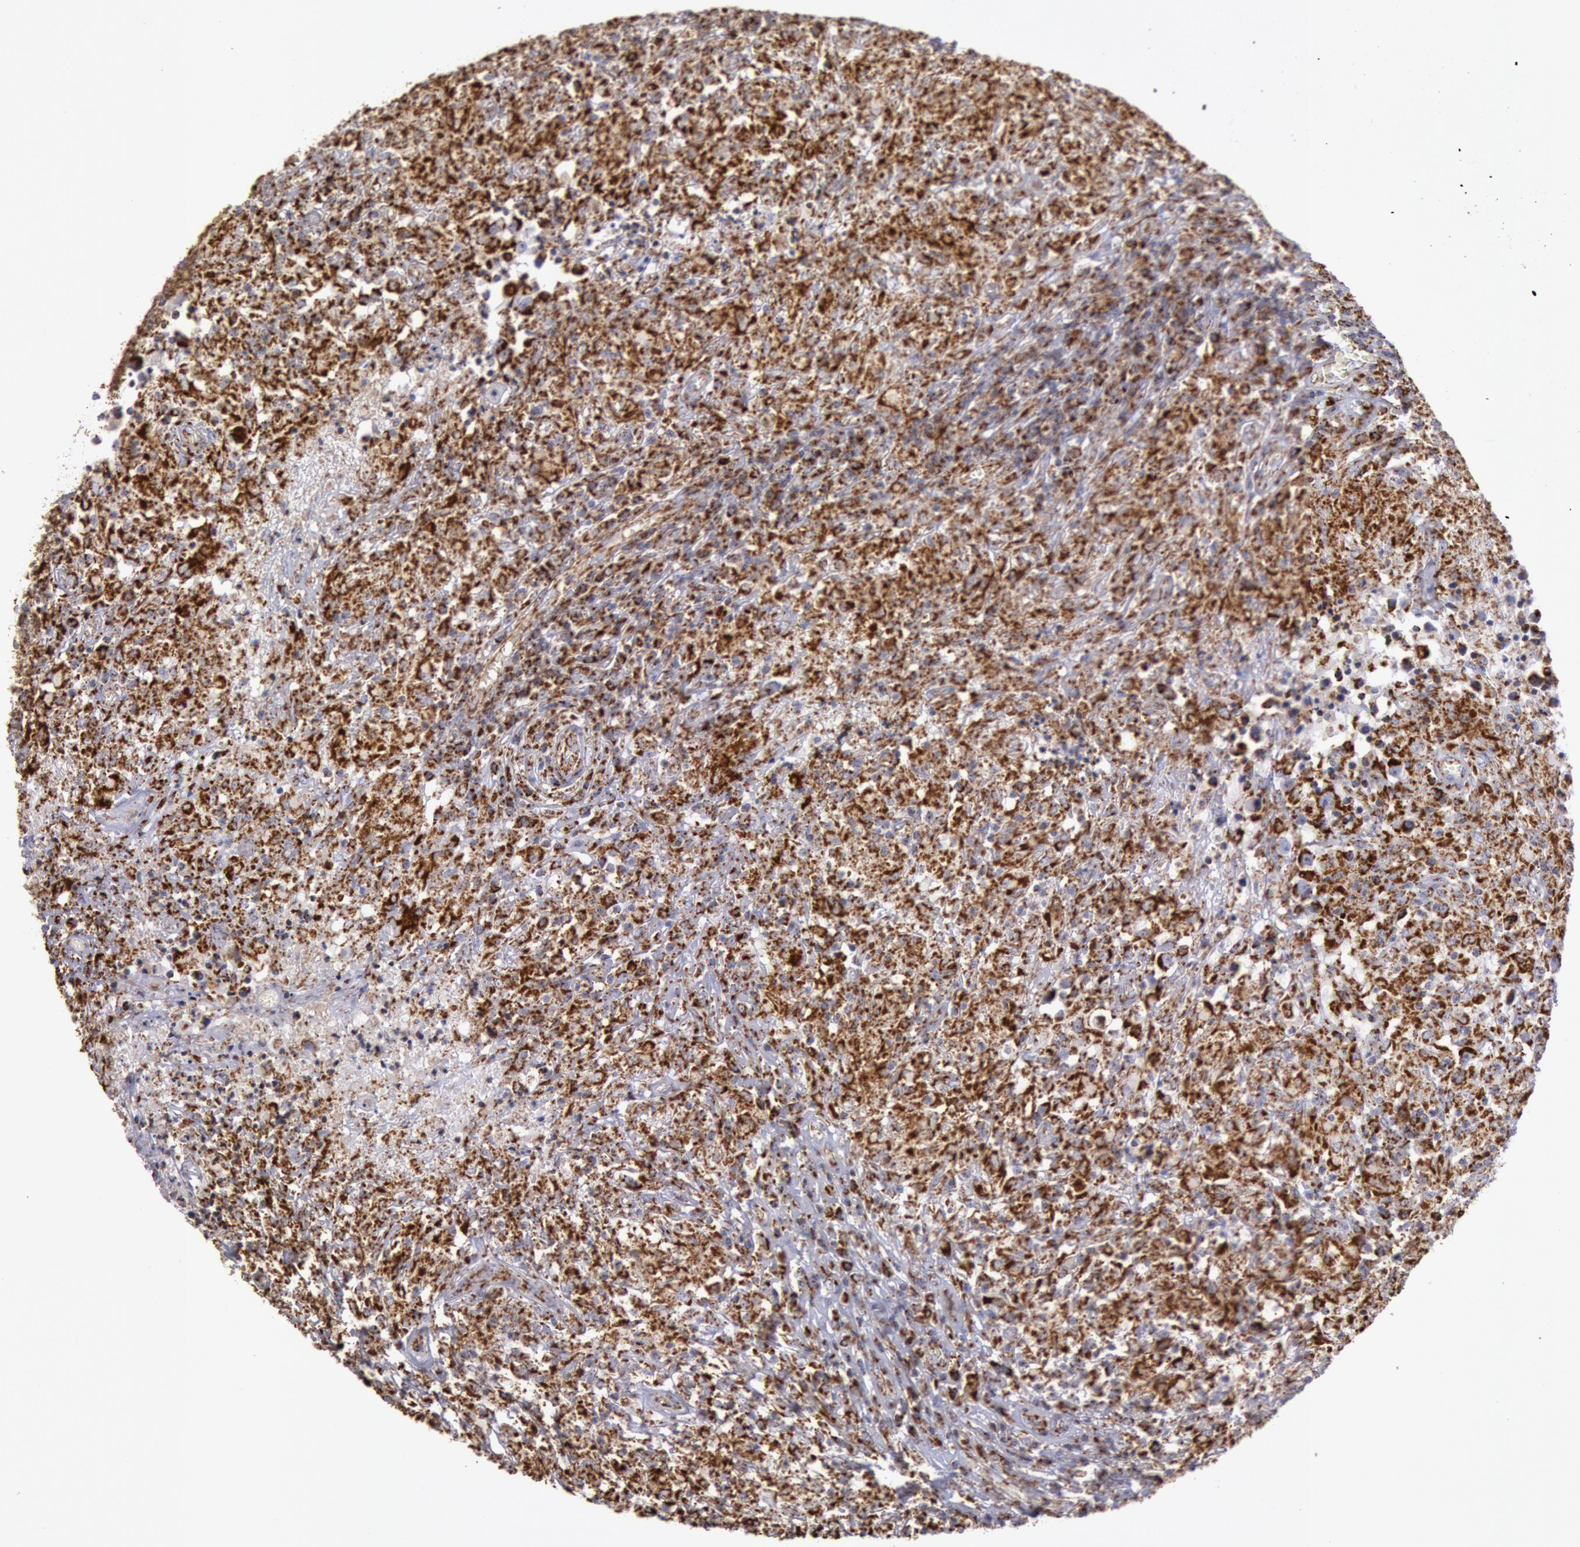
{"staining": {"intensity": "strong", "quantity": ">75%", "location": "cytoplasmic/membranous"}, "tissue": "testis cancer", "cell_type": "Tumor cells", "image_type": "cancer", "snomed": [{"axis": "morphology", "description": "Seminoma, NOS"}, {"axis": "topography", "description": "Testis"}], "caption": "This image reveals immunohistochemistry staining of human testis cancer (seminoma), with high strong cytoplasmic/membranous staining in about >75% of tumor cells.", "gene": "CYC1", "patient": {"sex": "male", "age": 34}}